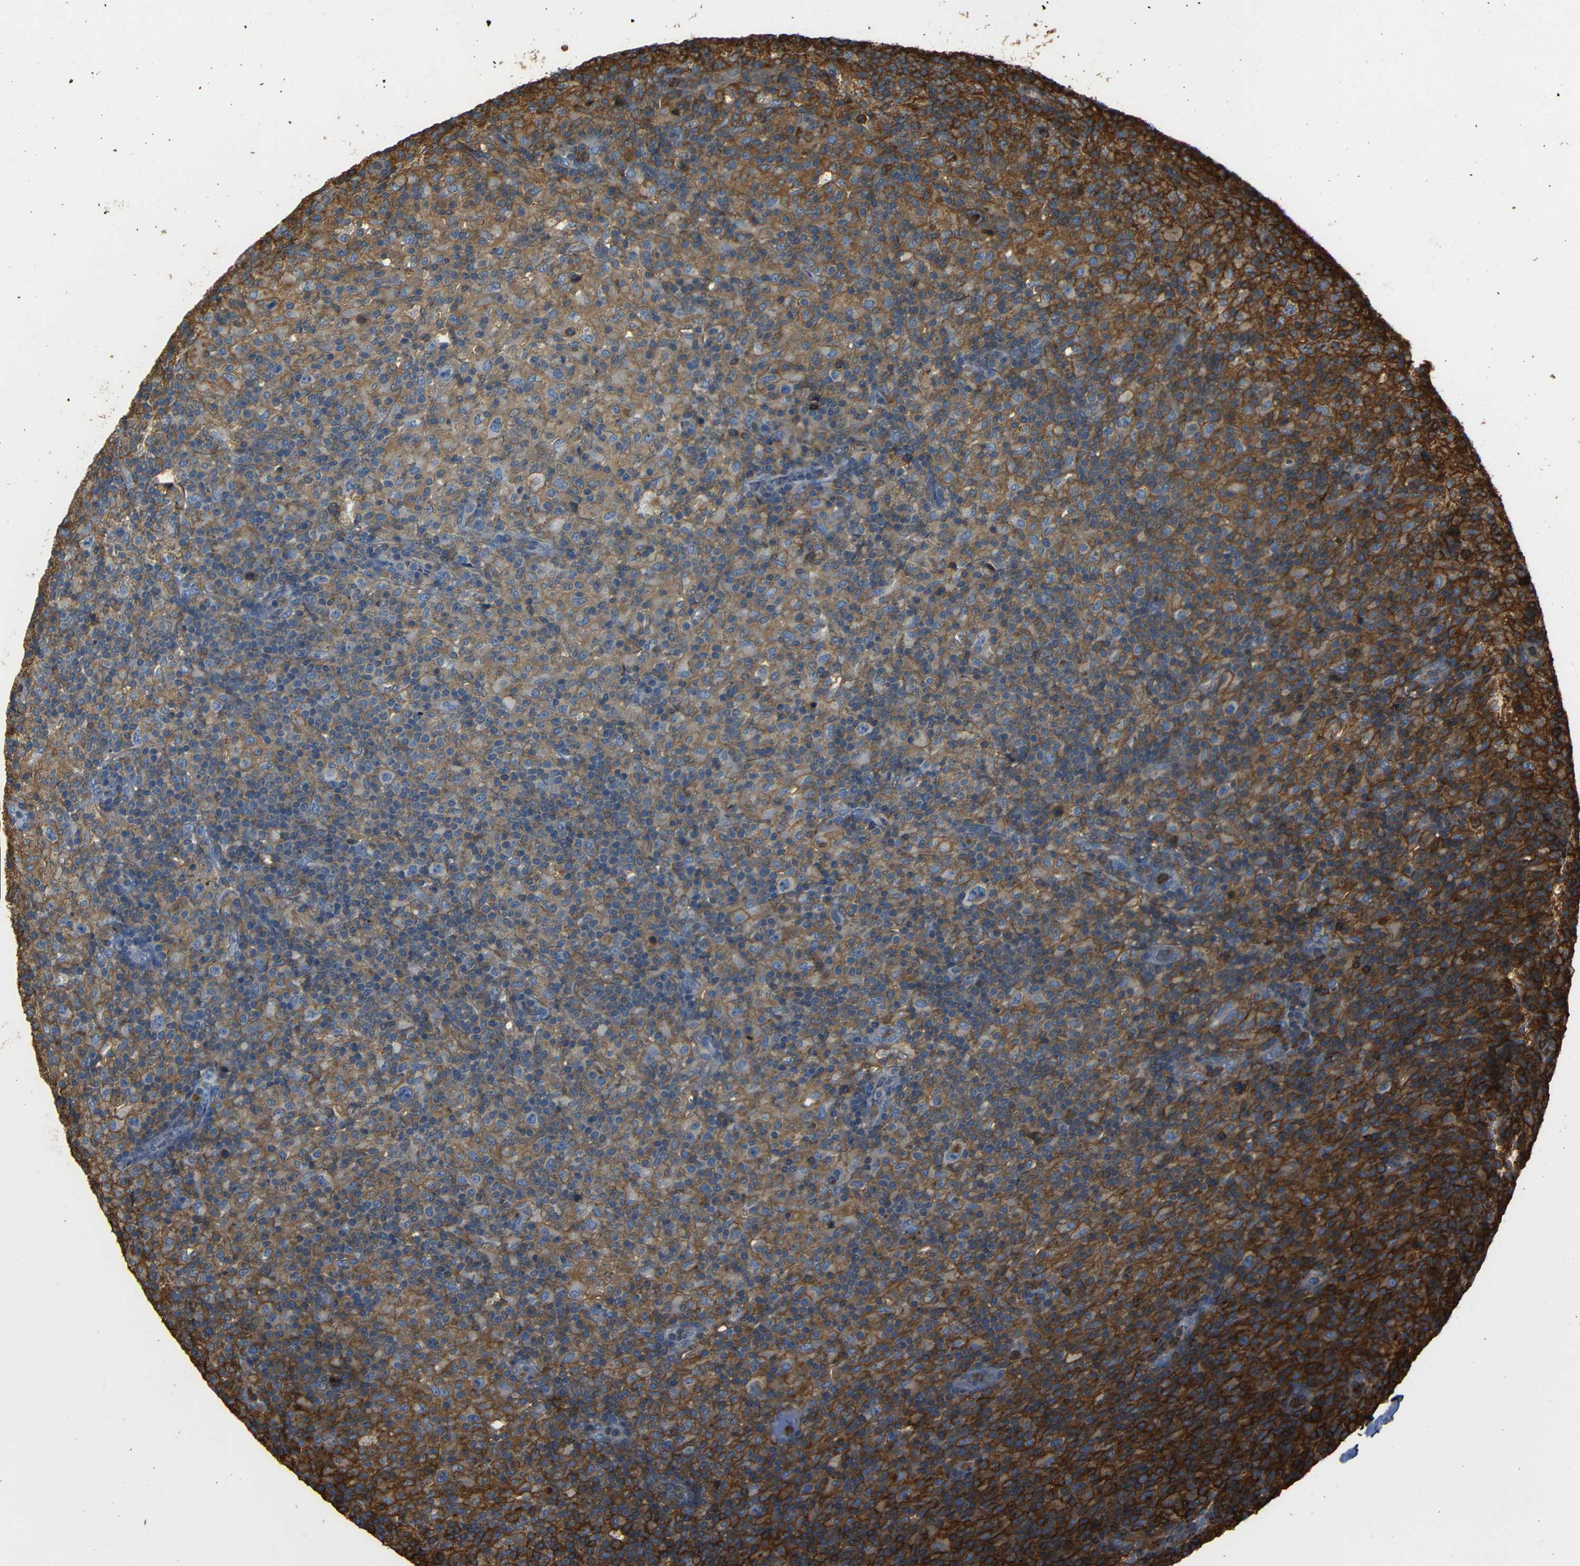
{"staining": {"intensity": "weak", "quantity": "<25%", "location": "cytoplasmic/membranous"}, "tissue": "lymphoma", "cell_type": "Tumor cells", "image_type": "cancer", "snomed": [{"axis": "morphology", "description": "Hodgkin's disease, NOS"}, {"axis": "topography", "description": "Lymph node"}], "caption": "Histopathology image shows no significant protein expression in tumor cells of Hodgkin's disease.", "gene": "ADGRE5", "patient": {"sex": "male", "age": 70}}